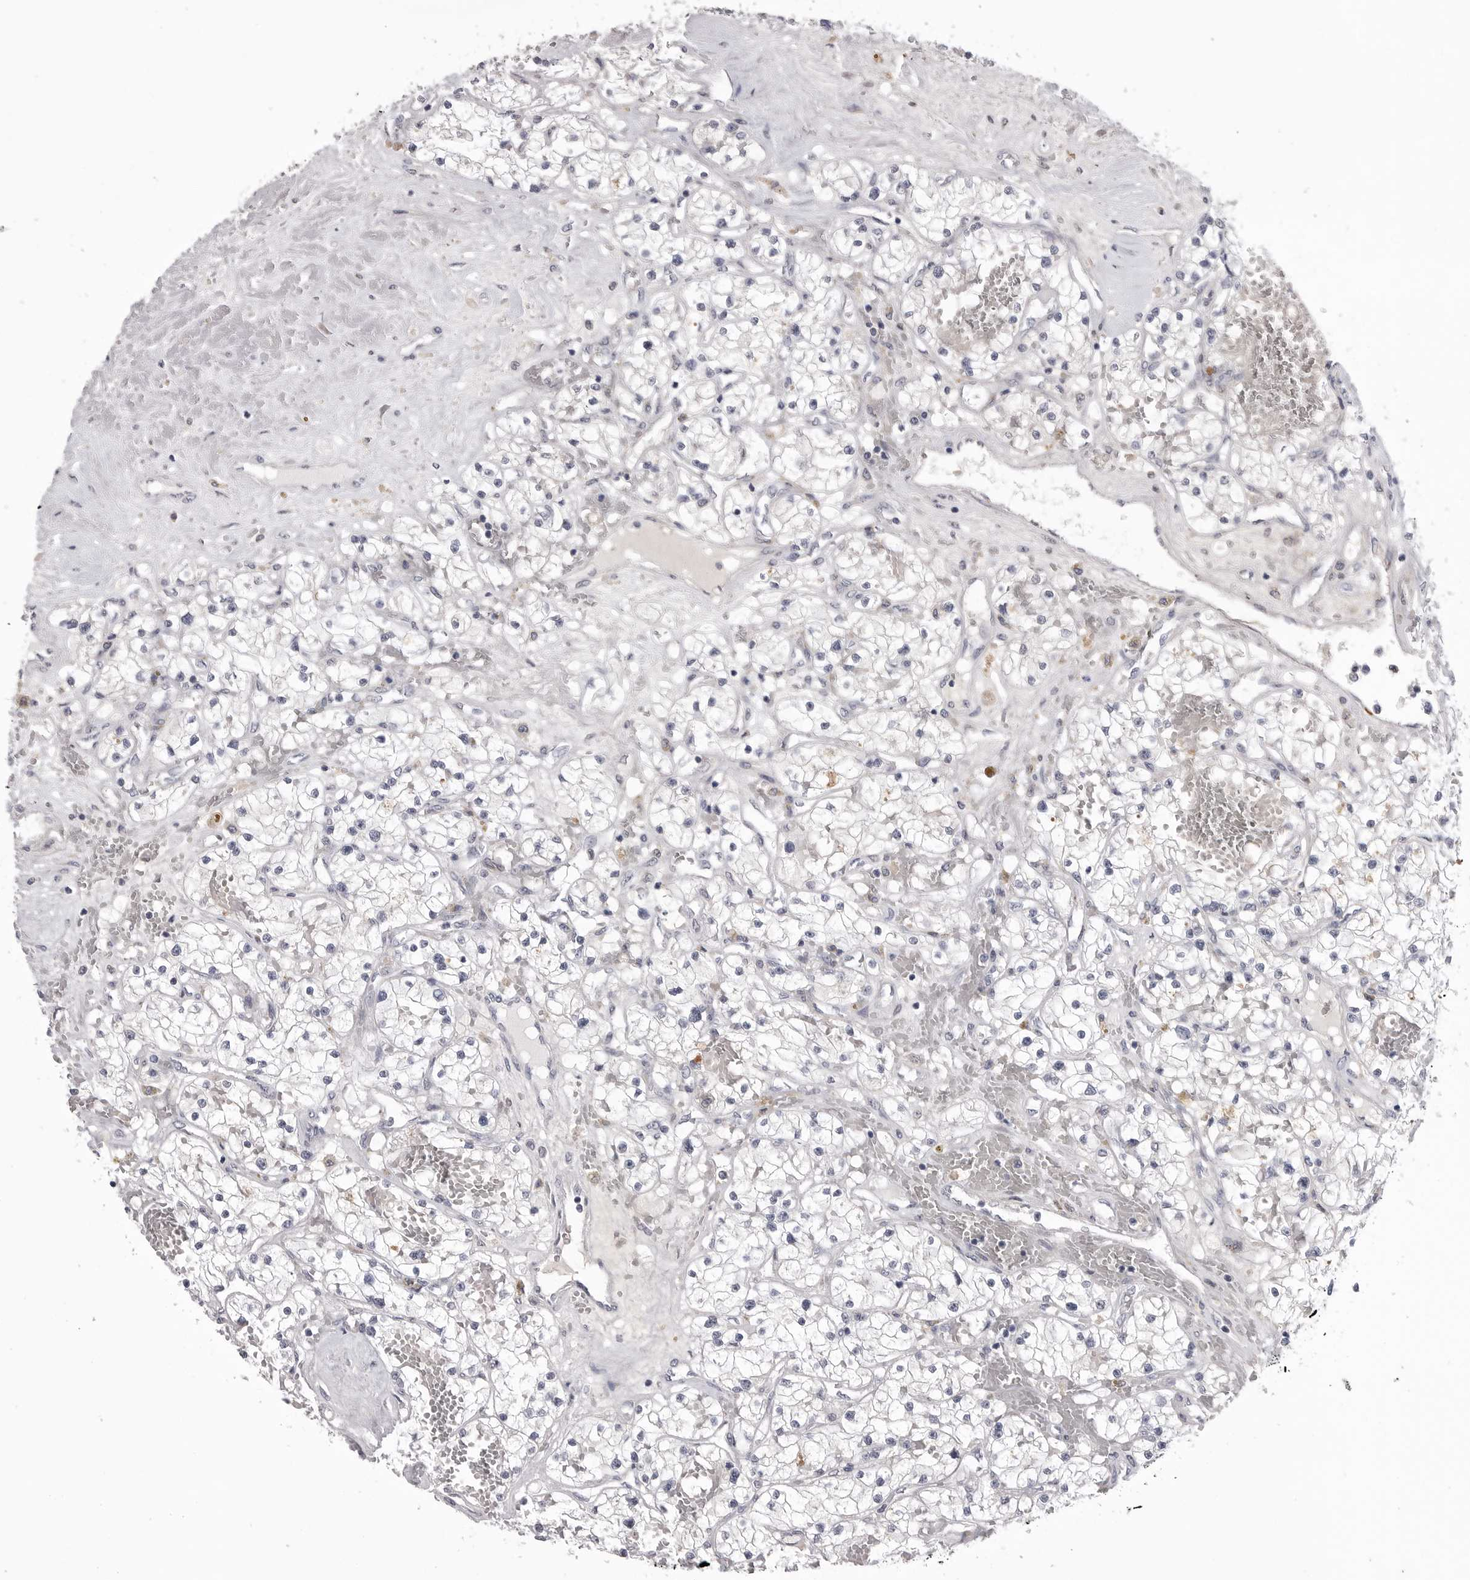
{"staining": {"intensity": "negative", "quantity": "none", "location": "none"}, "tissue": "renal cancer", "cell_type": "Tumor cells", "image_type": "cancer", "snomed": [{"axis": "morphology", "description": "Normal tissue, NOS"}, {"axis": "morphology", "description": "Adenocarcinoma, NOS"}, {"axis": "topography", "description": "Kidney"}], "caption": "A high-resolution image shows immunohistochemistry staining of renal cancer, which shows no significant expression in tumor cells. (DAB immunohistochemistry visualized using brightfield microscopy, high magnification).", "gene": "SERPING1", "patient": {"sex": "male", "age": 68}}